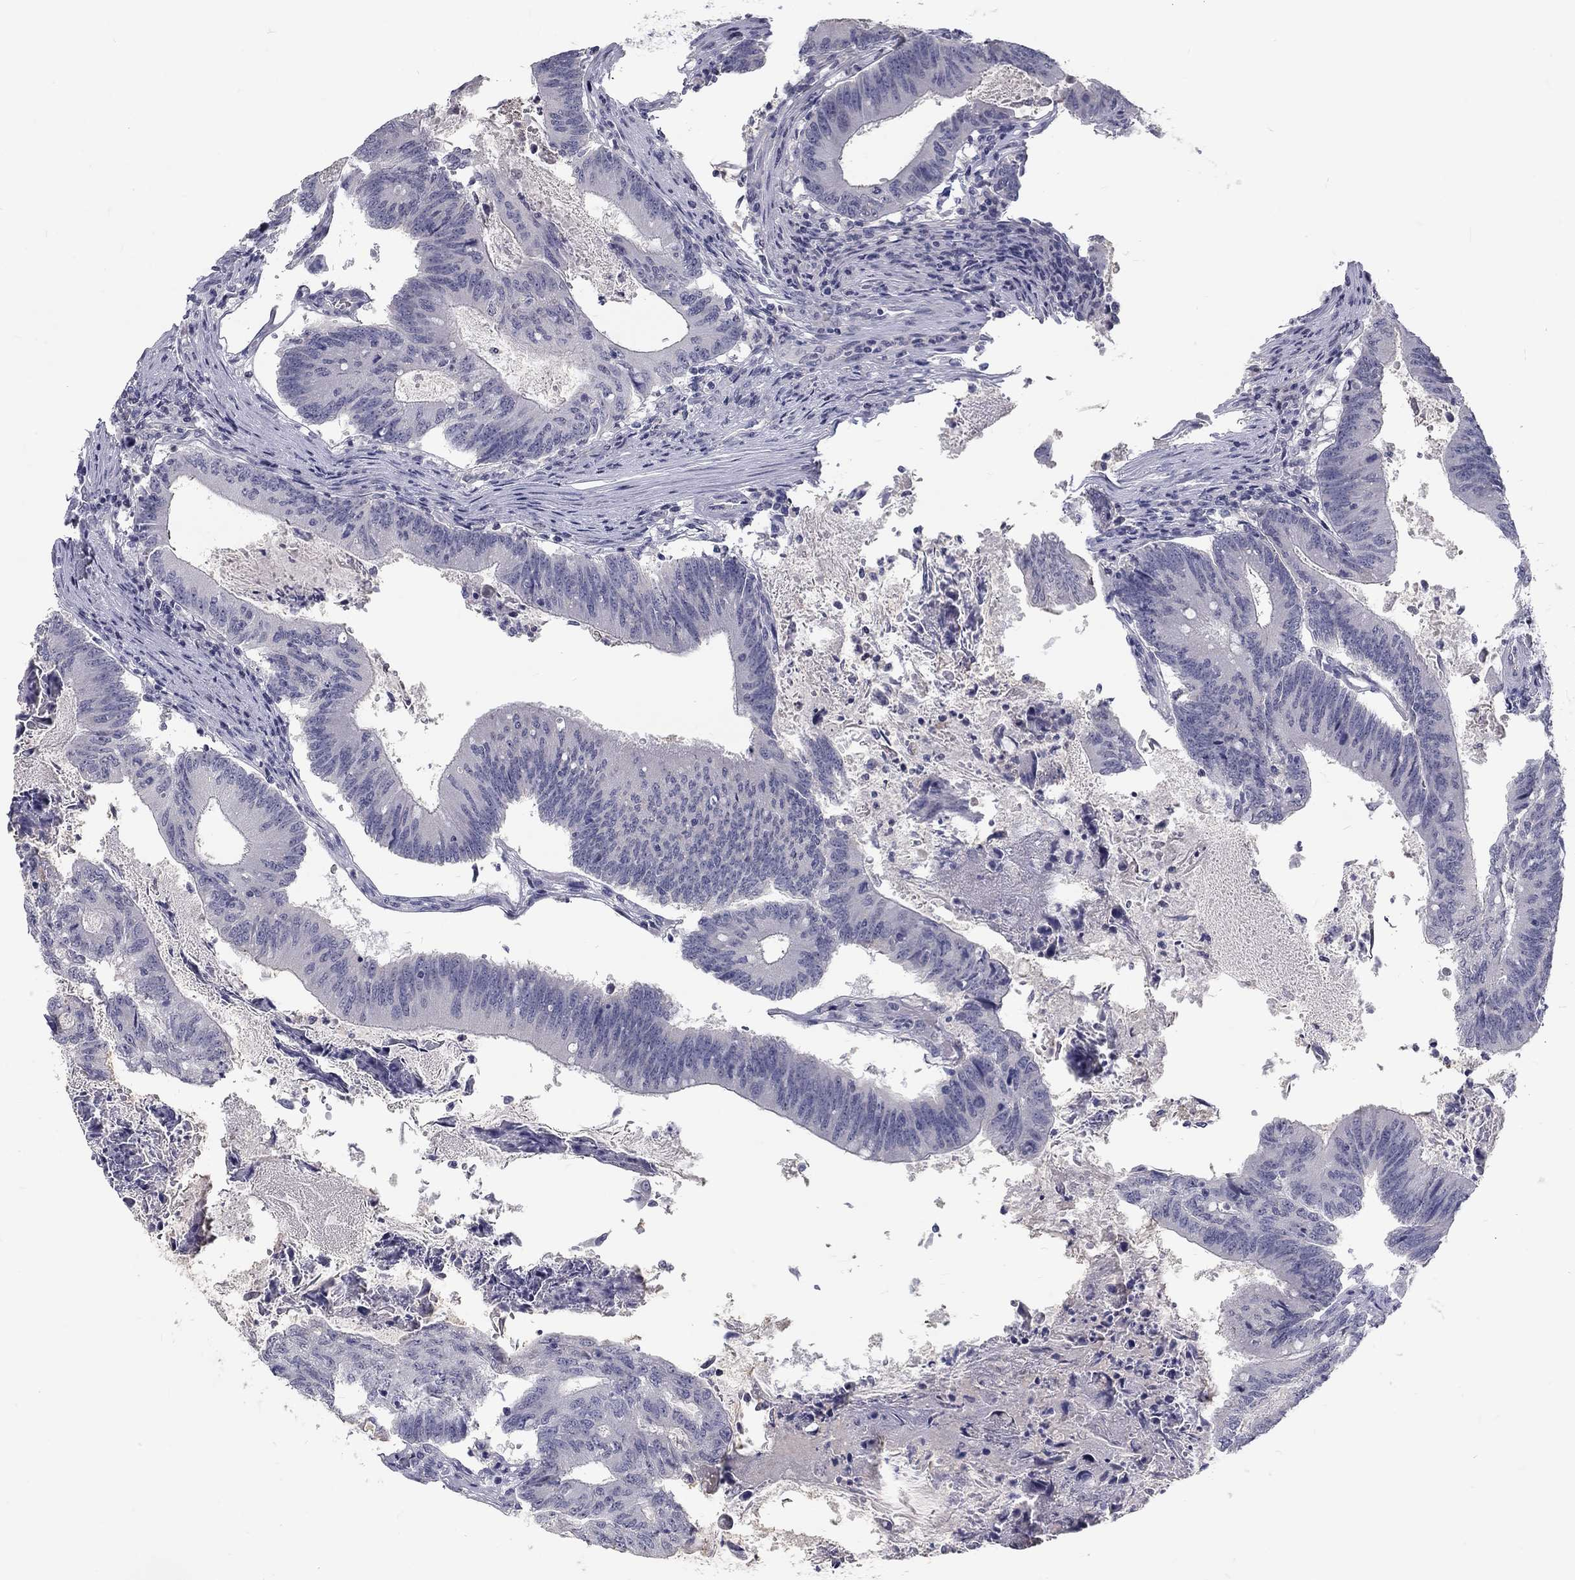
{"staining": {"intensity": "negative", "quantity": "none", "location": "none"}, "tissue": "colorectal cancer", "cell_type": "Tumor cells", "image_type": "cancer", "snomed": [{"axis": "morphology", "description": "Adenocarcinoma, NOS"}, {"axis": "topography", "description": "Colon"}], "caption": "This is an immunohistochemistry histopathology image of human adenocarcinoma (colorectal). There is no staining in tumor cells.", "gene": "NOS1", "patient": {"sex": "female", "age": 70}}